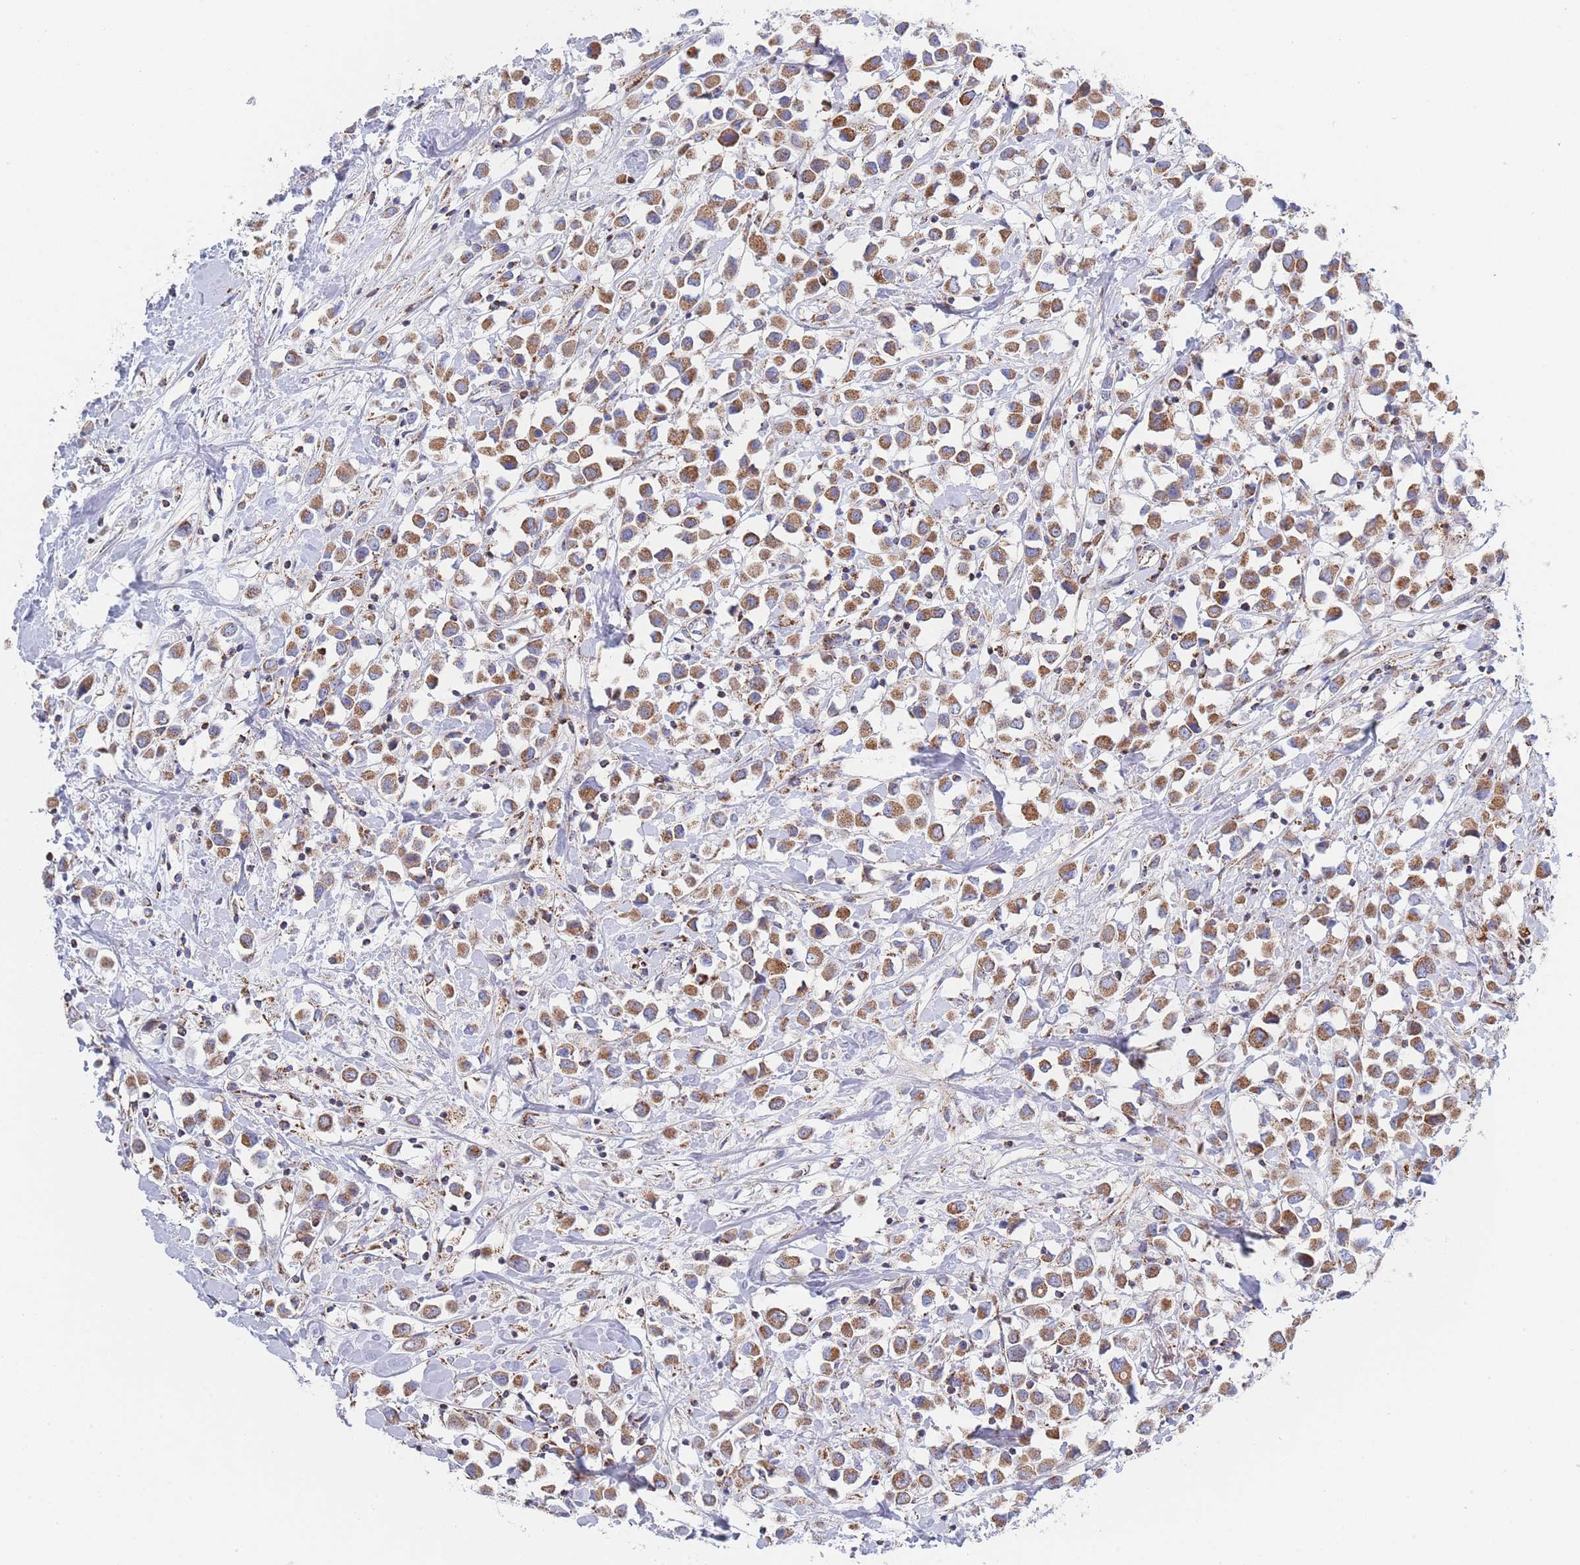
{"staining": {"intensity": "moderate", "quantity": ">75%", "location": "cytoplasmic/membranous"}, "tissue": "breast cancer", "cell_type": "Tumor cells", "image_type": "cancer", "snomed": [{"axis": "morphology", "description": "Duct carcinoma"}, {"axis": "topography", "description": "Breast"}], "caption": "A brown stain labels moderate cytoplasmic/membranous positivity of a protein in breast infiltrating ductal carcinoma tumor cells. (DAB (3,3'-diaminobenzidine) IHC, brown staining for protein, blue staining for nuclei).", "gene": "IKZF4", "patient": {"sex": "female", "age": 61}}